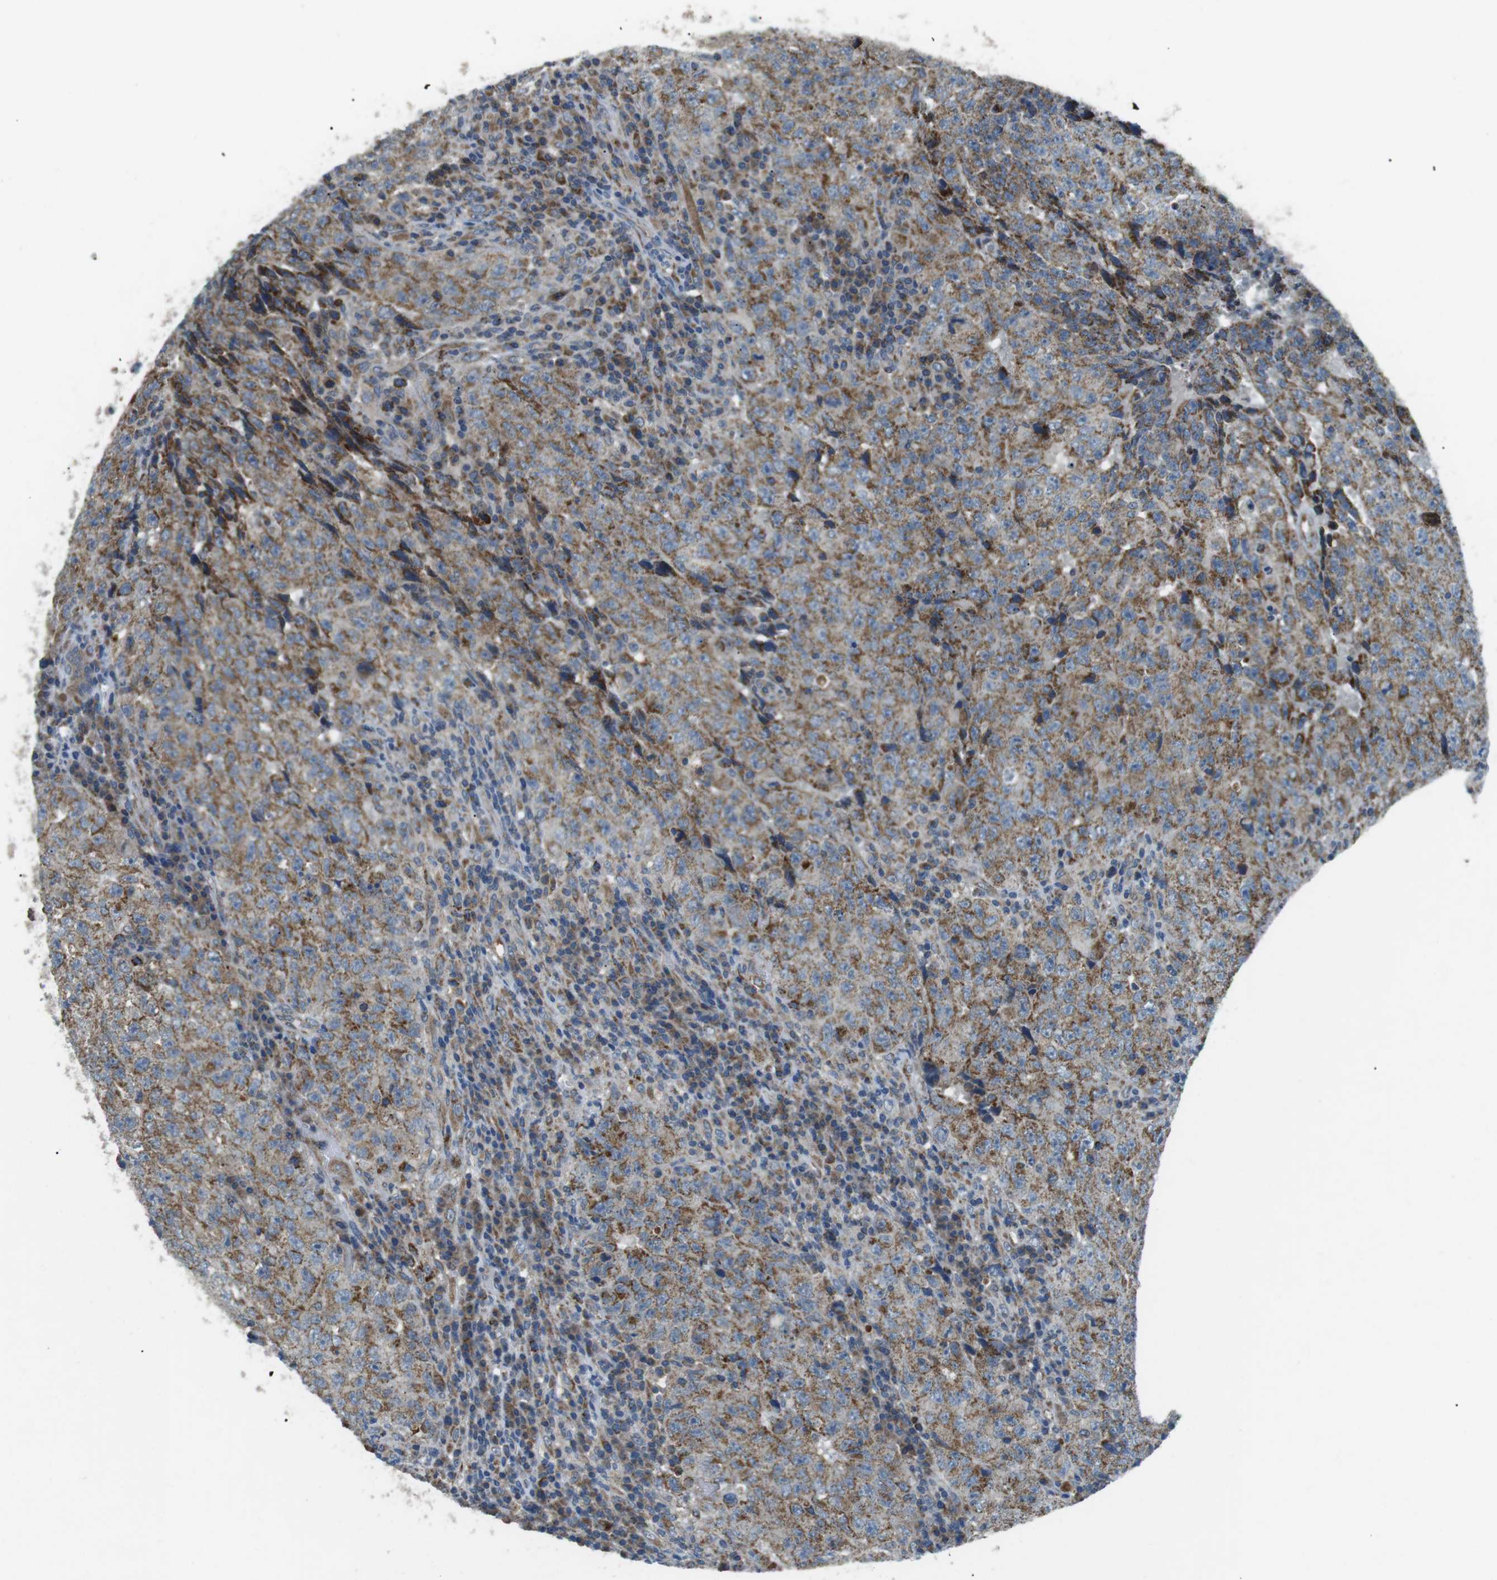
{"staining": {"intensity": "moderate", "quantity": ">75%", "location": "cytoplasmic/membranous"}, "tissue": "testis cancer", "cell_type": "Tumor cells", "image_type": "cancer", "snomed": [{"axis": "morphology", "description": "Necrosis, NOS"}, {"axis": "morphology", "description": "Carcinoma, Embryonal, NOS"}, {"axis": "topography", "description": "Testis"}], "caption": "An image showing moderate cytoplasmic/membranous positivity in approximately >75% of tumor cells in embryonal carcinoma (testis), as visualized by brown immunohistochemical staining.", "gene": "BACE1", "patient": {"sex": "male", "age": 19}}